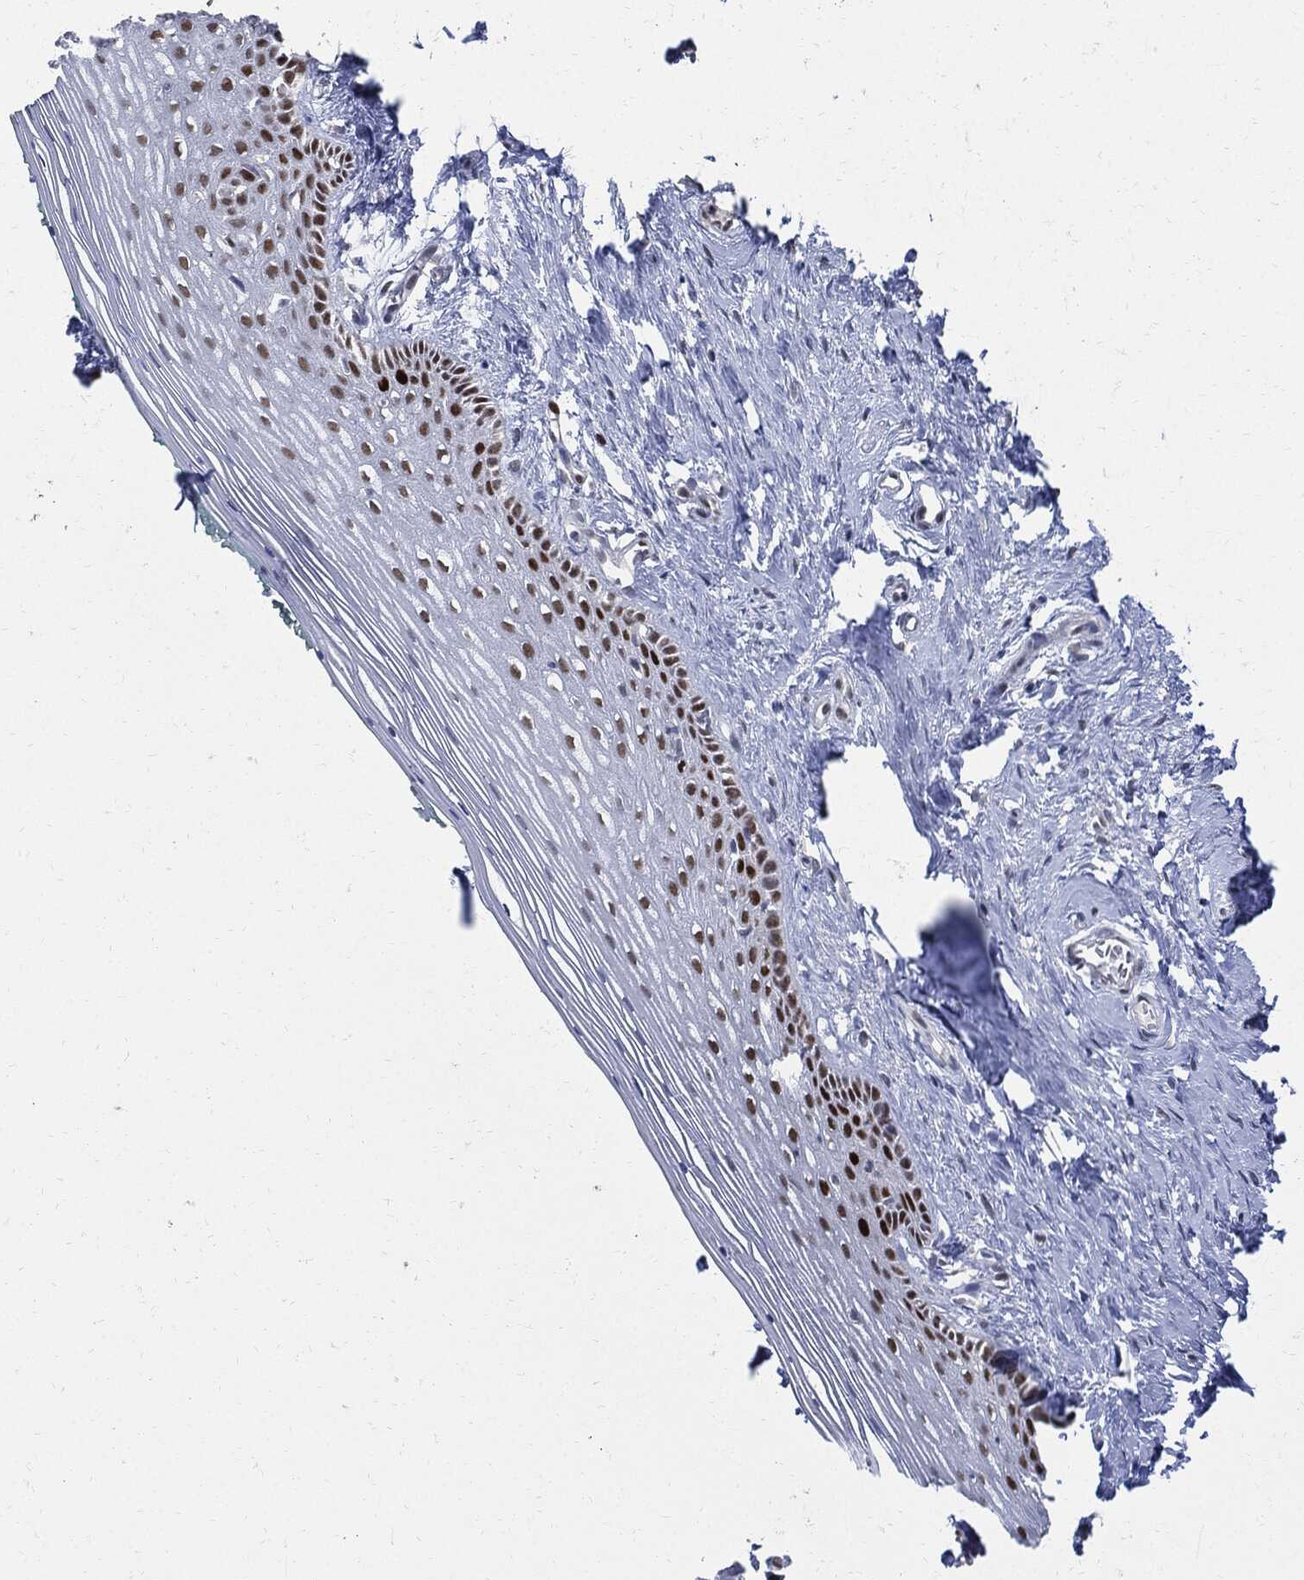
{"staining": {"intensity": "strong", "quantity": "<25%", "location": "nuclear"}, "tissue": "vagina", "cell_type": "Squamous epithelial cells", "image_type": "normal", "snomed": [{"axis": "morphology", "description": "Normal tissue, NOS"}, {"axis": "topography", "description": "Vagina"}], "caption": "Protein staining of benign vagina demonstrates strong nuclear staining in about <25% of squamous epithelial cells. (IHC, brightfield microscopy, high magnification).", "gene": "PCNA", "patient": {"sex": "female", "age": 45}}